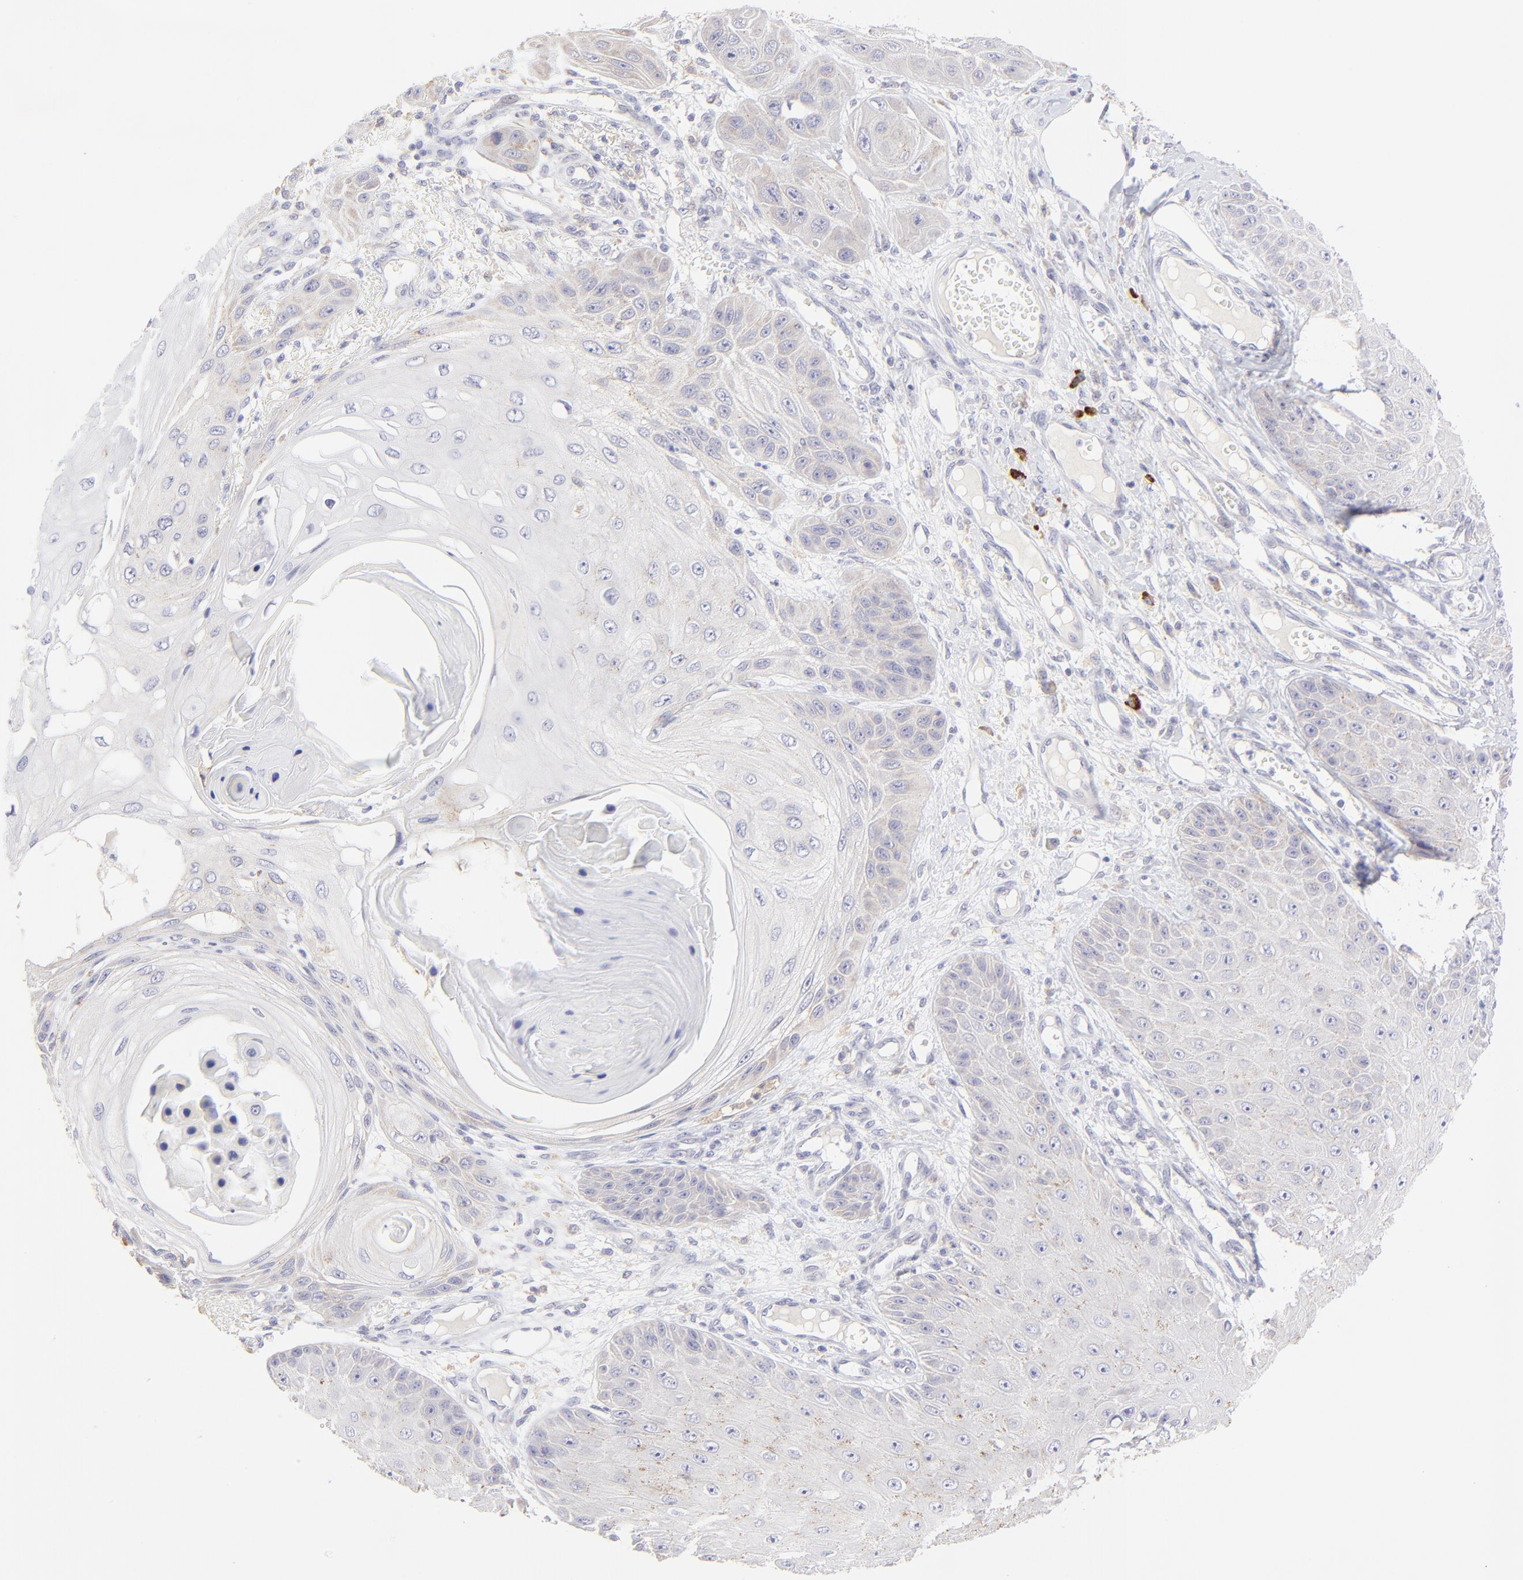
{"staining": {"intensity": "weak", "quantity": "<25%", "location": "cytoplasmic/membranous"}, "tissue": "skin cancer", "cell_type": "Tumor cells", "image_type": "cancer", "snomed": [{"axis": "morphology", "description": "Squamous cell carcinoma, NOS"}, {"axis": "topography", "description": "Skin"}], "caption": "IHC micrograph of neoplastic tissue: human skin cancer stained with DAB (3,3'-diaminobenzidine) reveals no significant protein staining in tumor cells. Brightfield microscopy of IHC stained with DAB (3,3'-diaminobenzidine) (brown) and hematoxylin (blue), captured at high magnification.", "gene": "LHFPL1", "patient": {"sex": "female", "age": 40}}